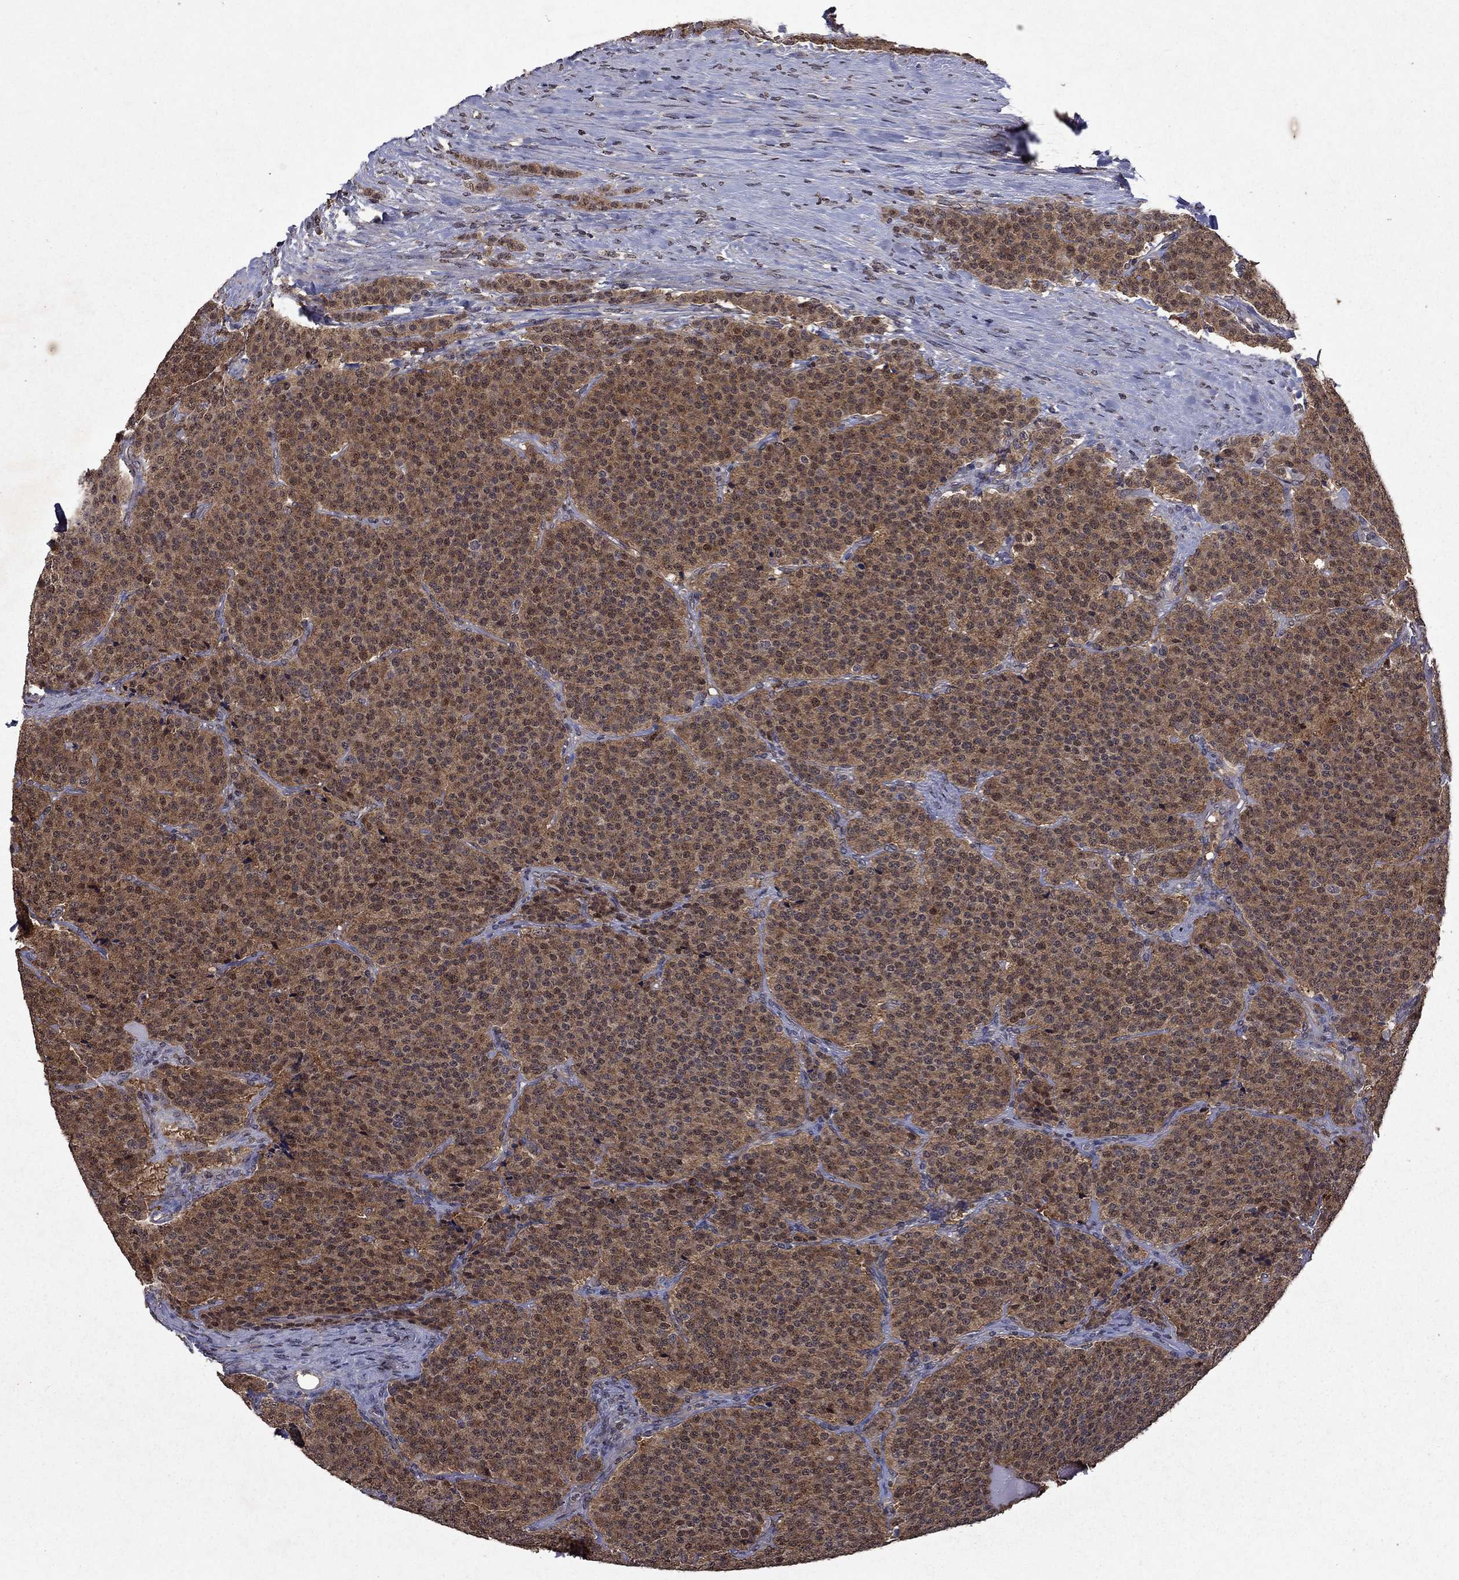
{"staining": {"intensity": "moderate", "quantity": ">75%", "location": "cytoplasmic/membranous,nuclear"}, "tissue": "carcinoid", "cell_type": "Tumor cells", "image_type": "cancer", "snomed": [{"axis": "morphology", "description": "Carcinoid, malignant, NOS"}, {"axis": "topography", "description": "Small intestine"}], "caption": "A brown stain labels moderate cytoplasmic/membranous and nuclear positivity of a protein in human carcinoid tumor cells.", "gene": "TTC38", "patient": {"sex": "female", "age": 58}}